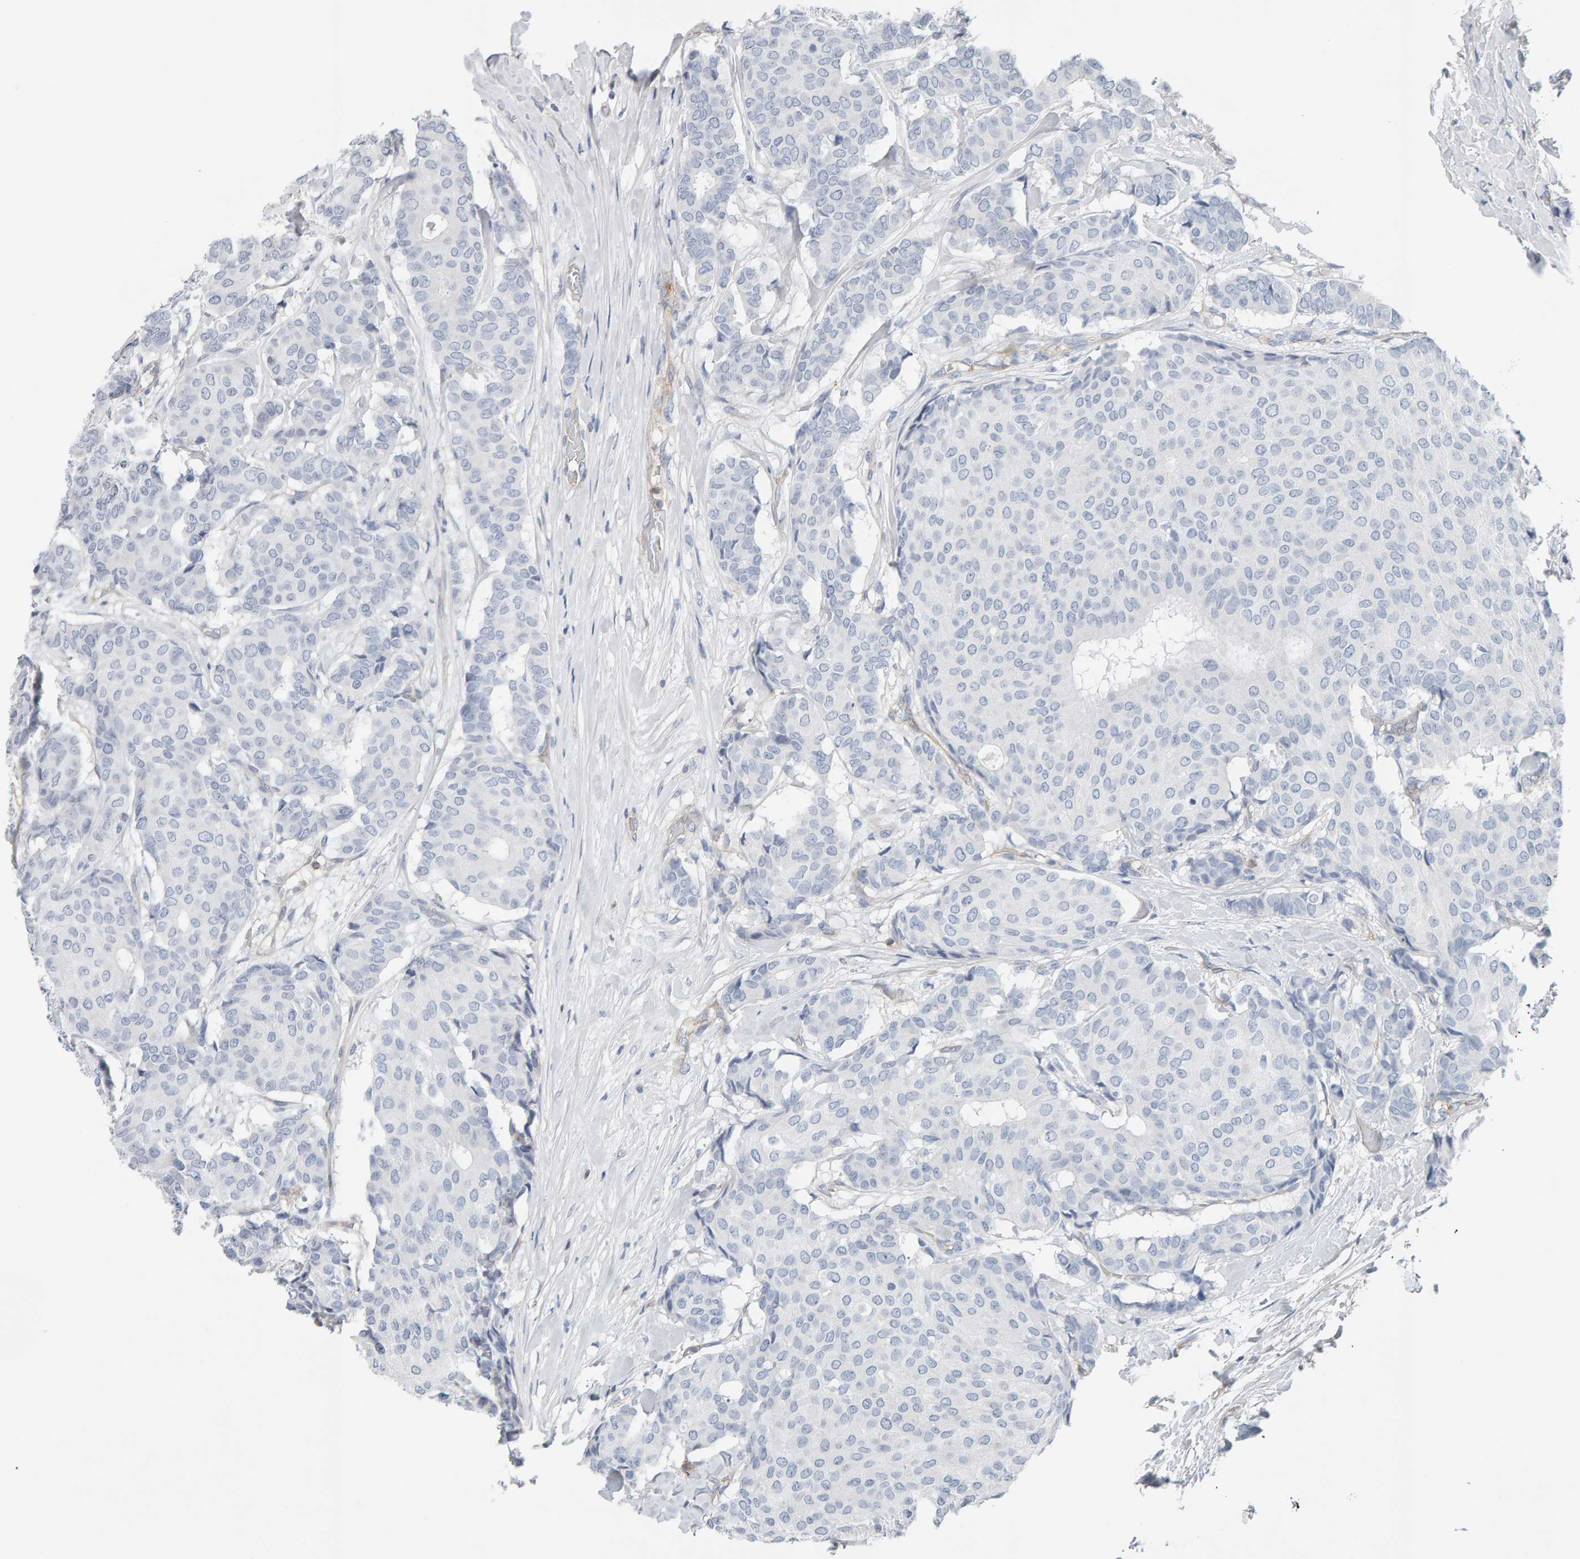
{"staining": {"intensity": "negative", "quantity": "none", "location": "none"}, "tissue": "breast cancer", "cell_type": "Tumor cells", "image_type": "cancer", "snomed": [{"axis": "morphology", "description": "Duct carcinoma"}, {"axis": "topography", "description": "Breast"}], "caption": "This is an IHC photomicrograph of breast cancer (infiltrating ductal carcinoma). There is no expression in tumor cells.", "gene": "FYN", "patient": {"sex": "female", "age": 75}}